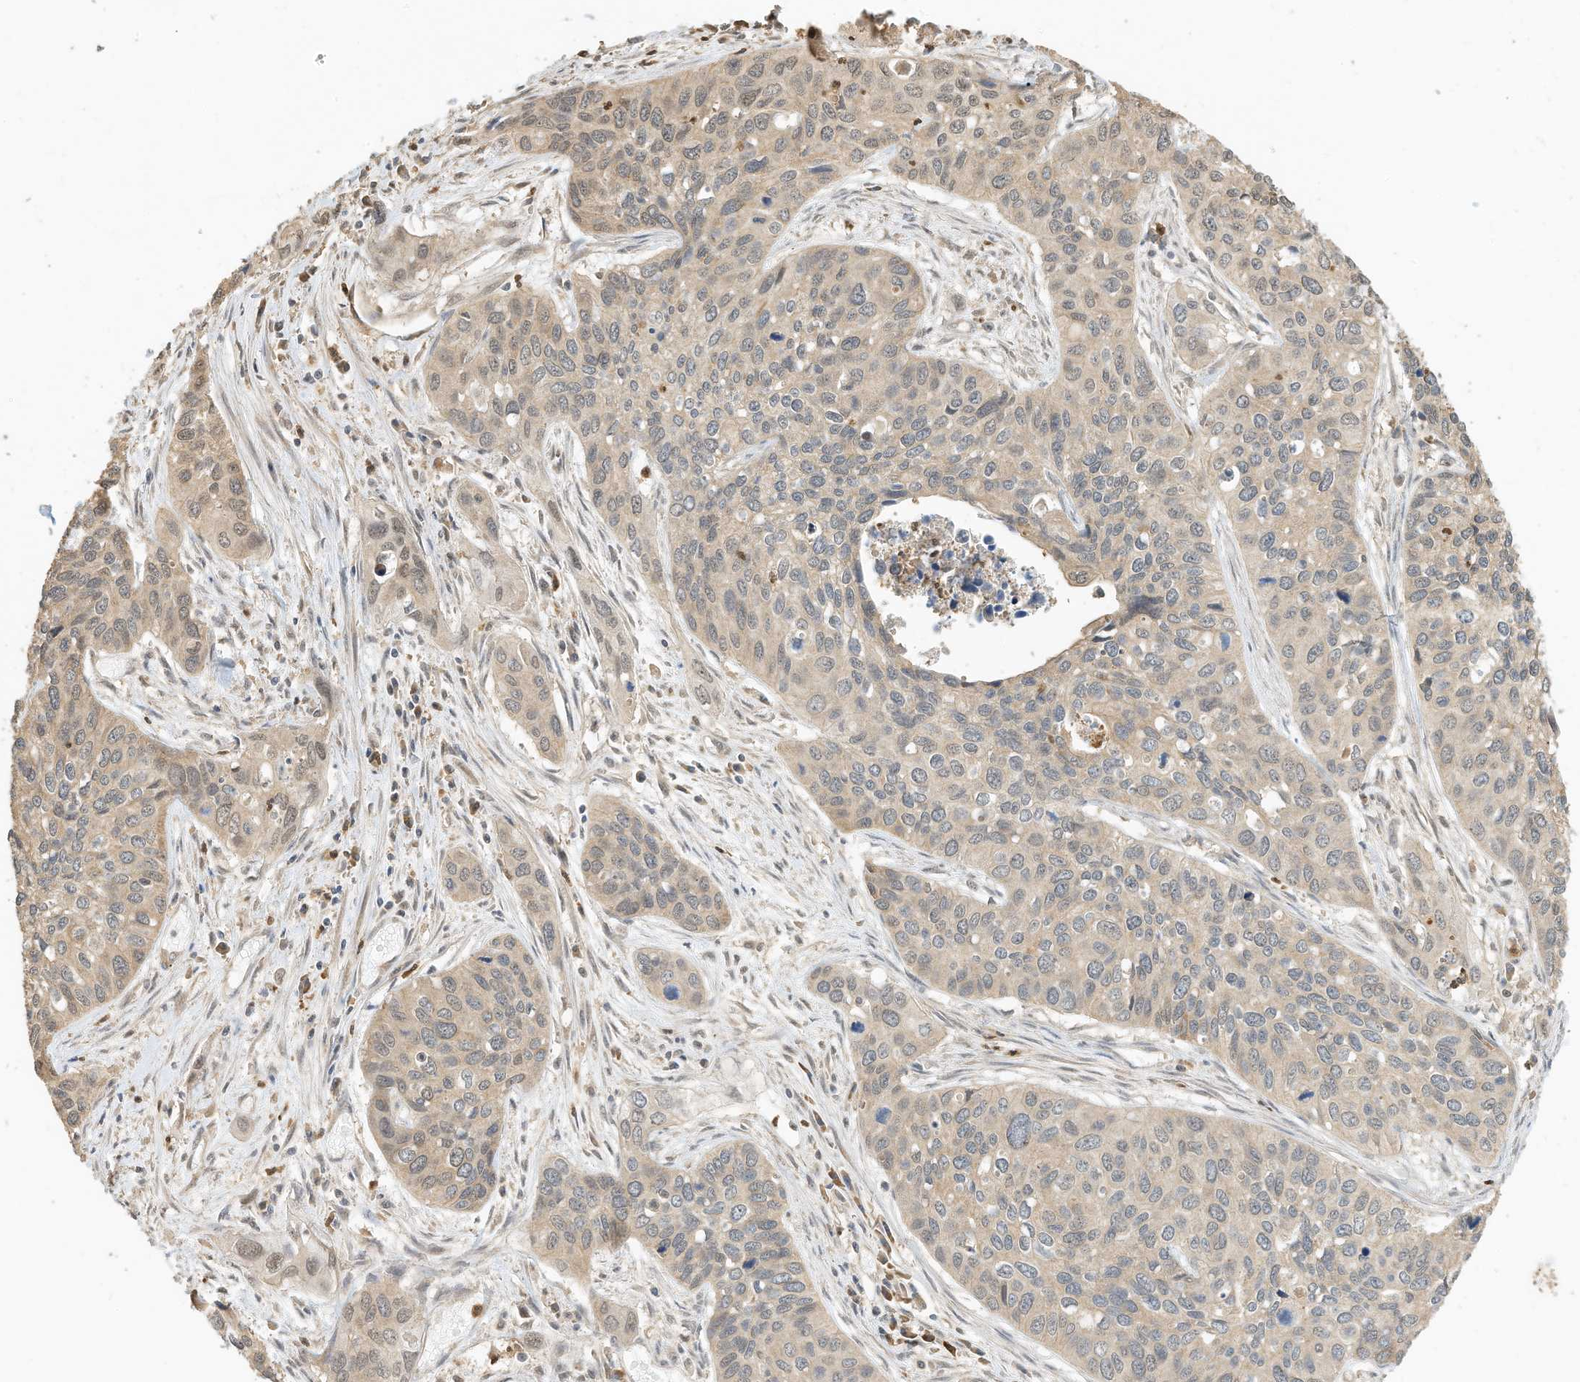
{"staining": {"intensity": "weak", "quantity": ">75%", "location": "cytoplasmic/membranous"}, "tissue": "cervical cancer", "cell_type": "Tumor cells", "image_type": "cancer", "snomed": [{"axis": "morphology", "description": "Squamous cell carcinoma, NOS"}, {"axis": "topography", "description": "Cervix"}], "caption": "Immunohistochemistry (DAB) staining of squamous cell carcinoma (cervical) displays weak cytoplasmic/membranous protein positivity in about >75% of tumor cells.", "gene": "OFD1", "patient": {"sex": "female", "age": 55}}